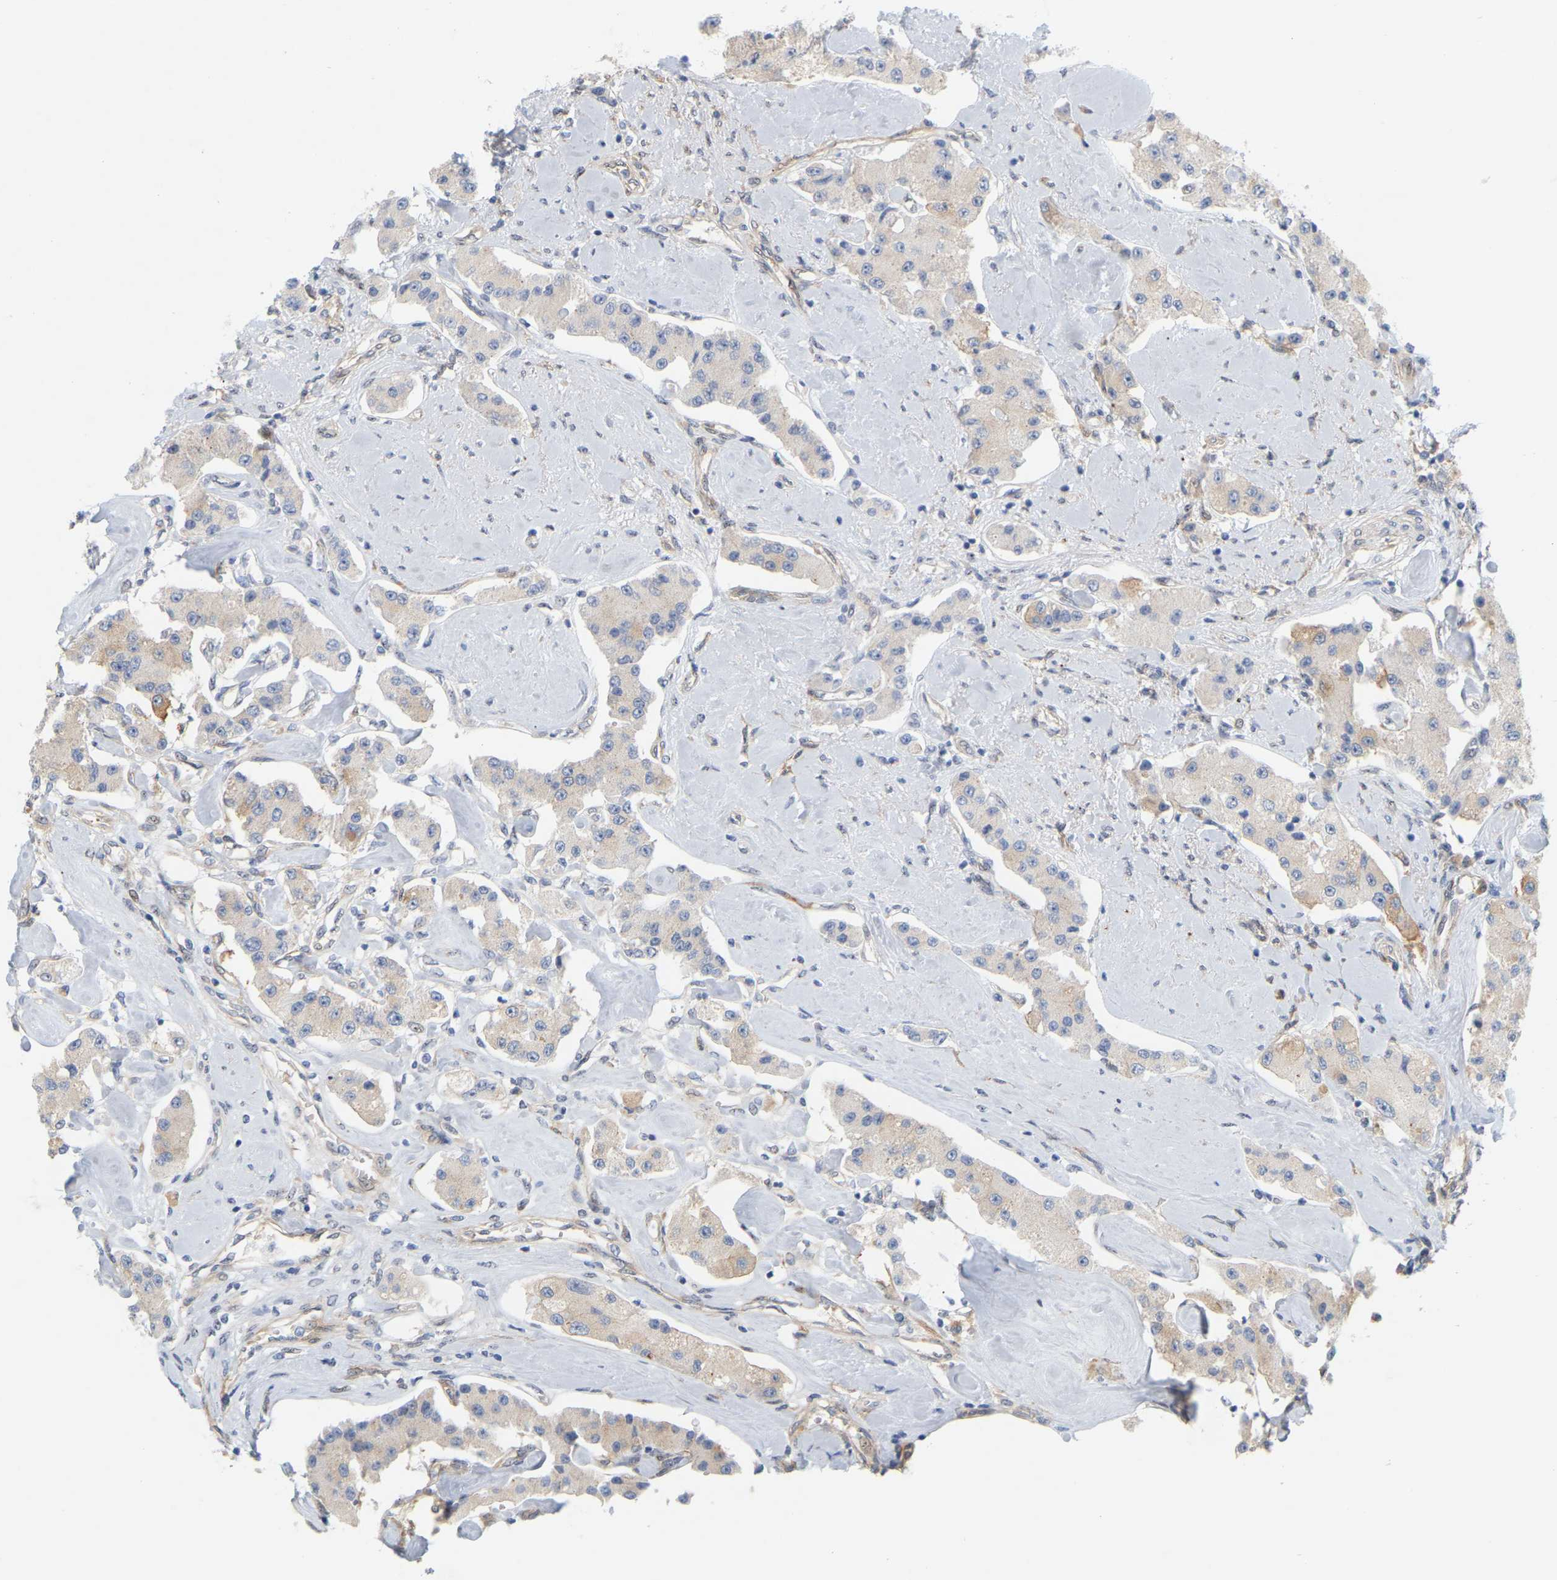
{"staining": {"intensity": "weak", "quantity": "<25%", "location": "cytoplasmic/membranous"}, "tissue": "carcinoid", "cell_type": "Tumor cells", "image_type": "cancer", "snomed": [{"axis": "morphology", "description": "Carcinoid, malignant, NOS"}, {"axis": "topography", "description": "Pancreas"}], "caption": "The histopathology image displays no staining of tumor cells in malignant carcinoid.", "gene": "RAPH1", "patient": {"sex": "male", "age": 41}}